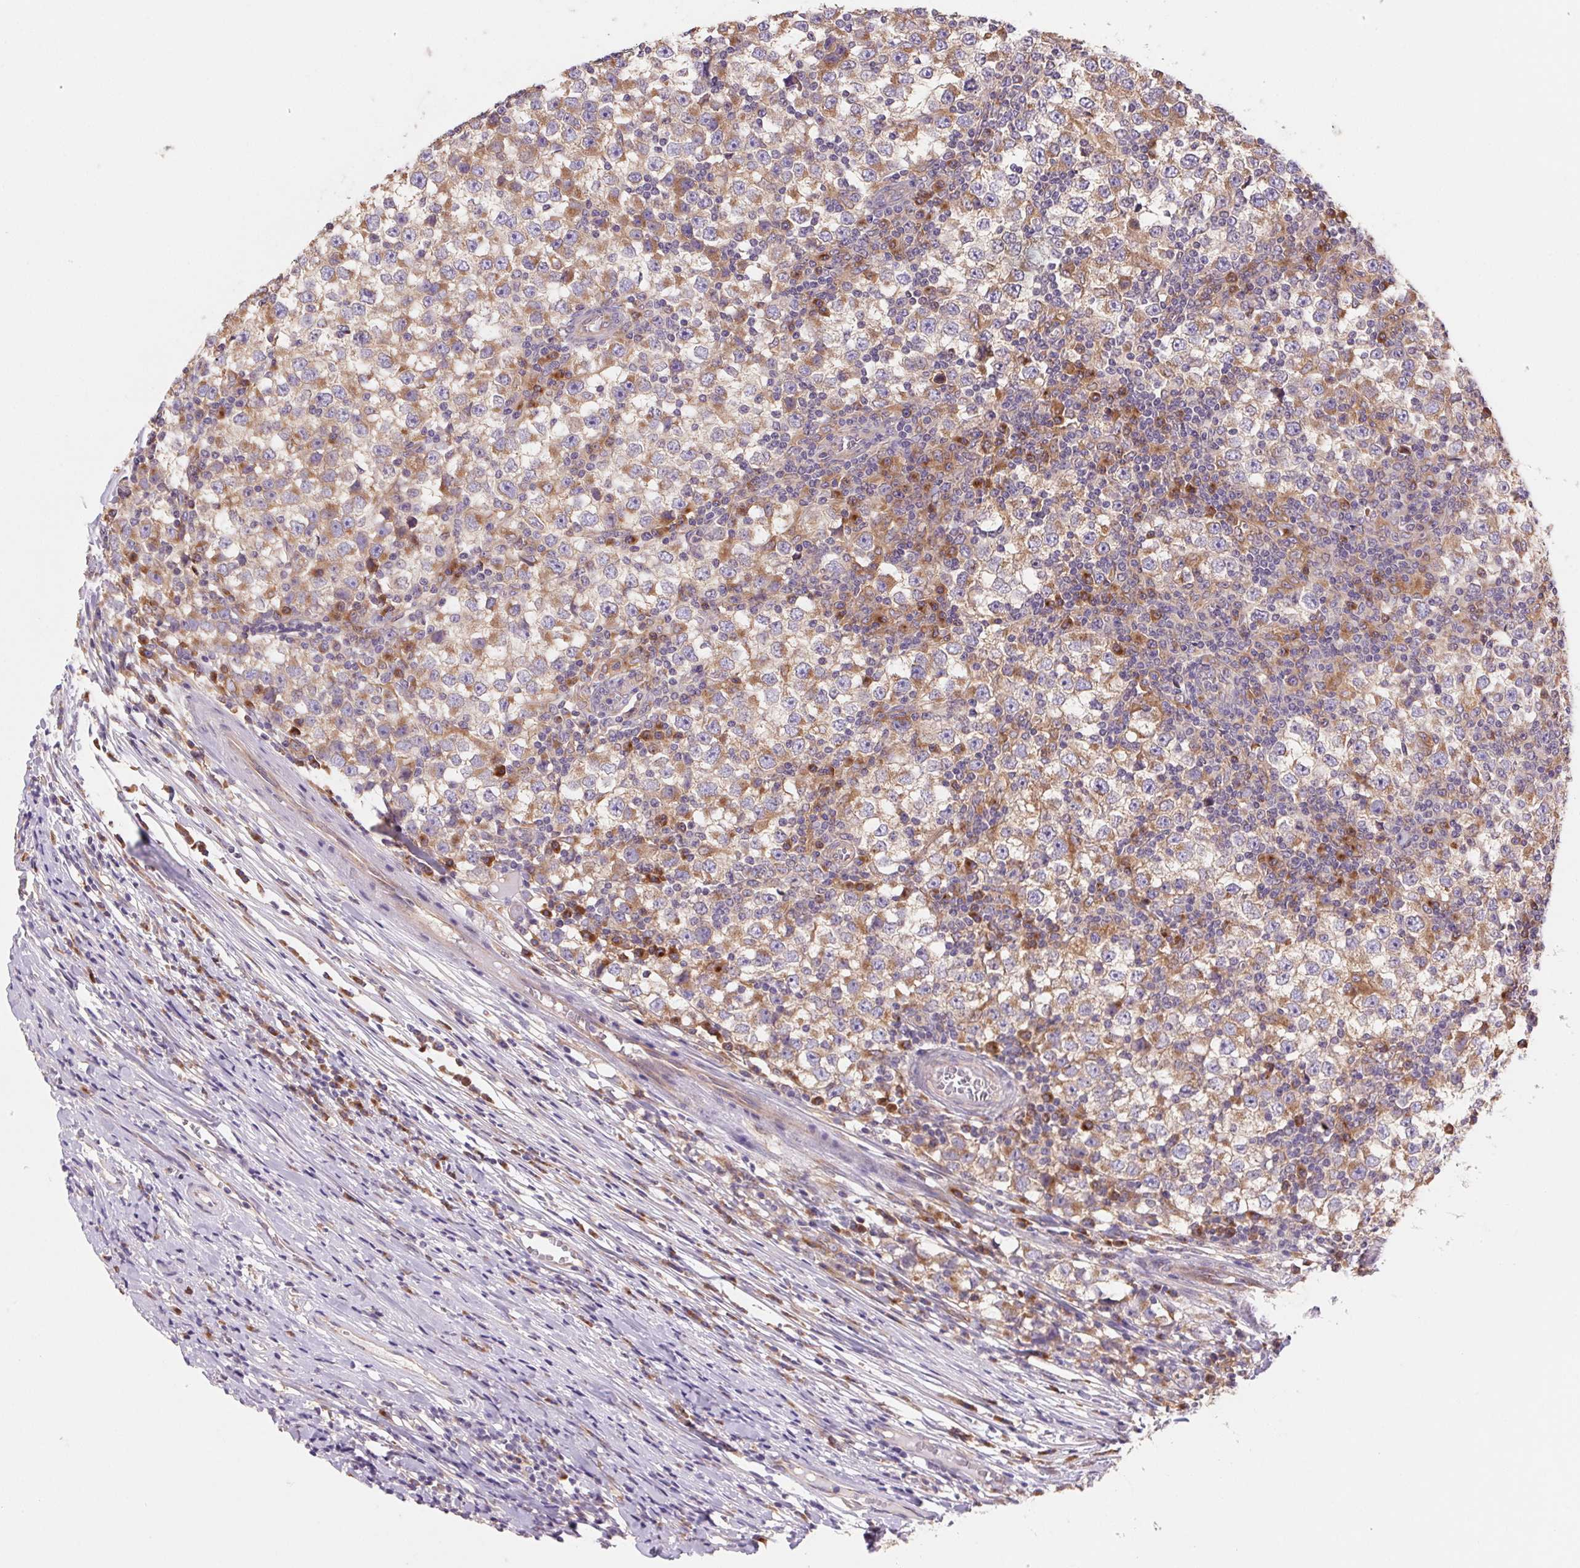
{"staining": {"intensity": "weak", "quantity": "25%-75%", "location": "cytoplasmic/membranous"}, "tissue": "testis cancer", "cell_type": "Tumor cells", "image_type": "cancer", "snomed": [{"axis": "morphology", "description": "Seminoma, NOS"}, {"axis": "topography", "description": "Testis"}], "caption": "A low amount of weak cytoplasmic/membranous positivity is present in approximately 25%-75% of tumor cells in testis cancer tissue.", "gene": "RAB1A", "patient": {"sex": "male", "age": 65}}